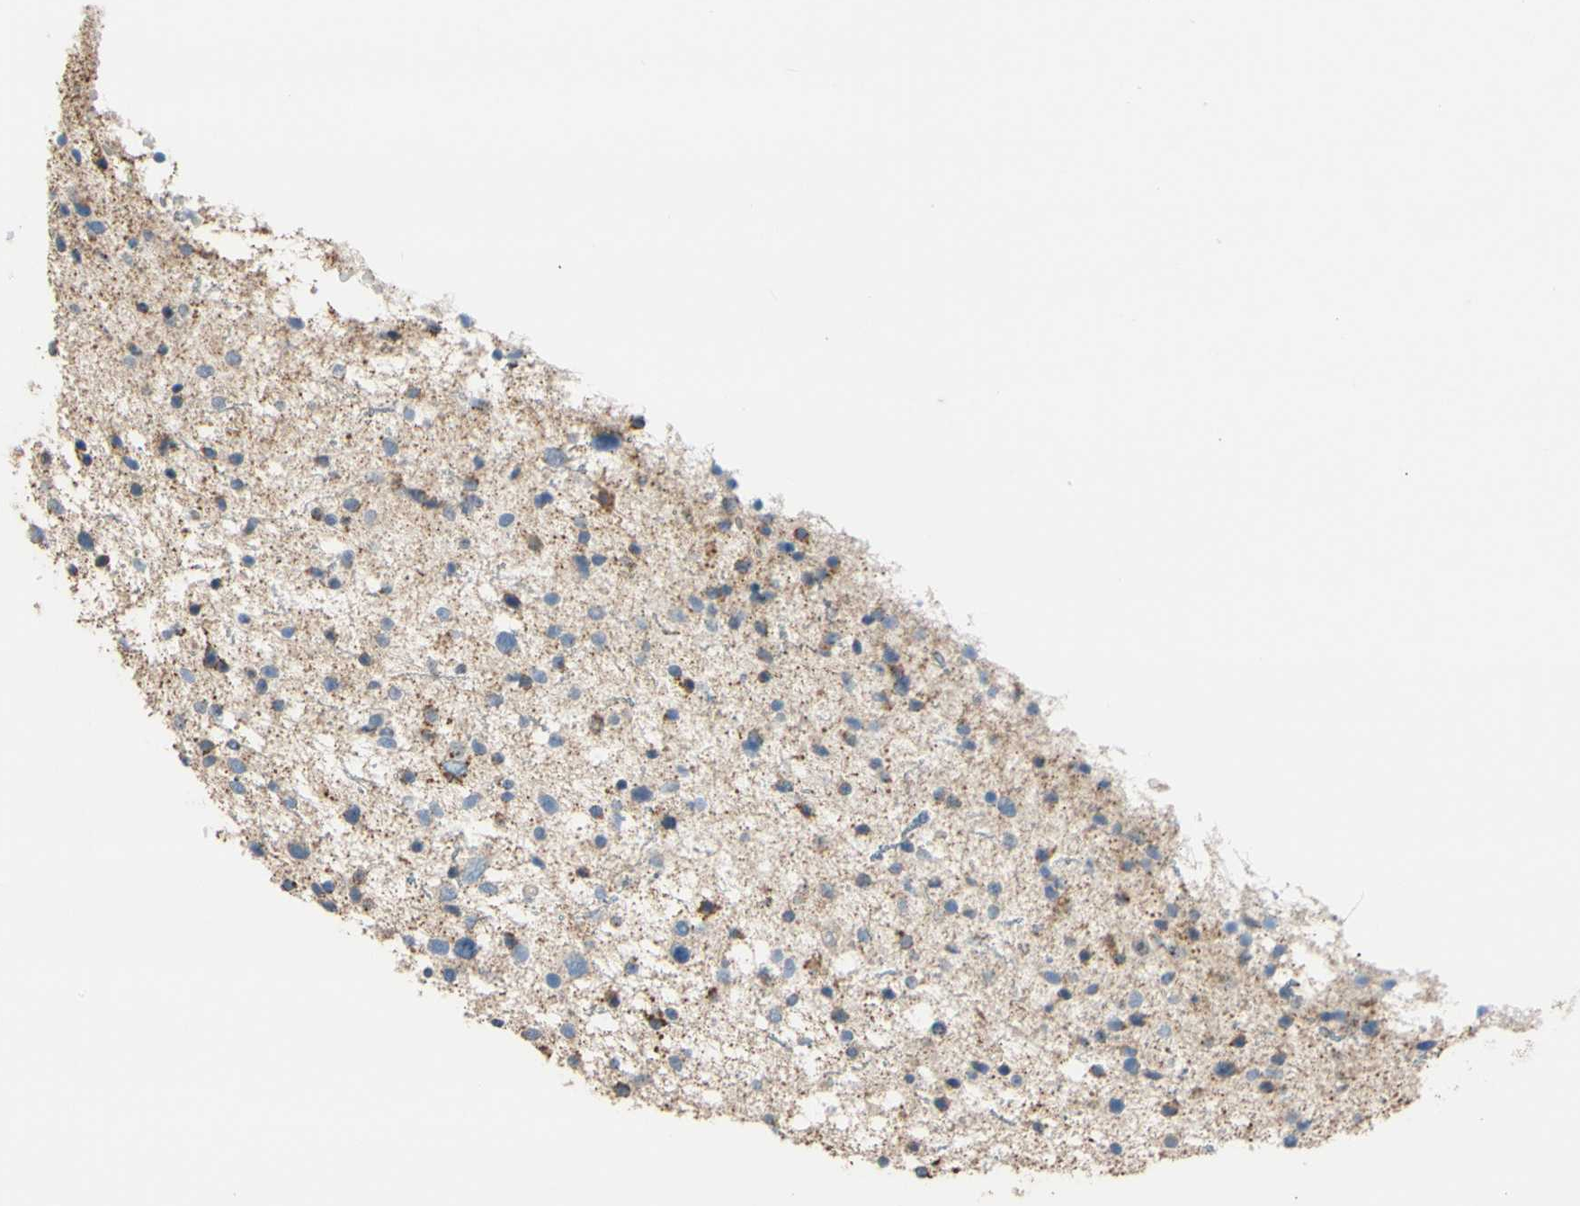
{"staining": {"intensity": "negative", "quantity": "none", "location": "none"}, "tissue": "glioma", "cell_type": "Tumor cells", "image_type": "cancer", "snomed": [{"axis": "morphology", "description": "Glioma, malignant, Low grade"}, {"axis": "topography", "description": "Brain"}], "caption": "IHC photomicrograph of human glioma stained for a protein (brown), which demonstrates no positivity in tumor cells.", "gene": "ALDH1A2", "patient": {"sex": "female", "age": 37}}